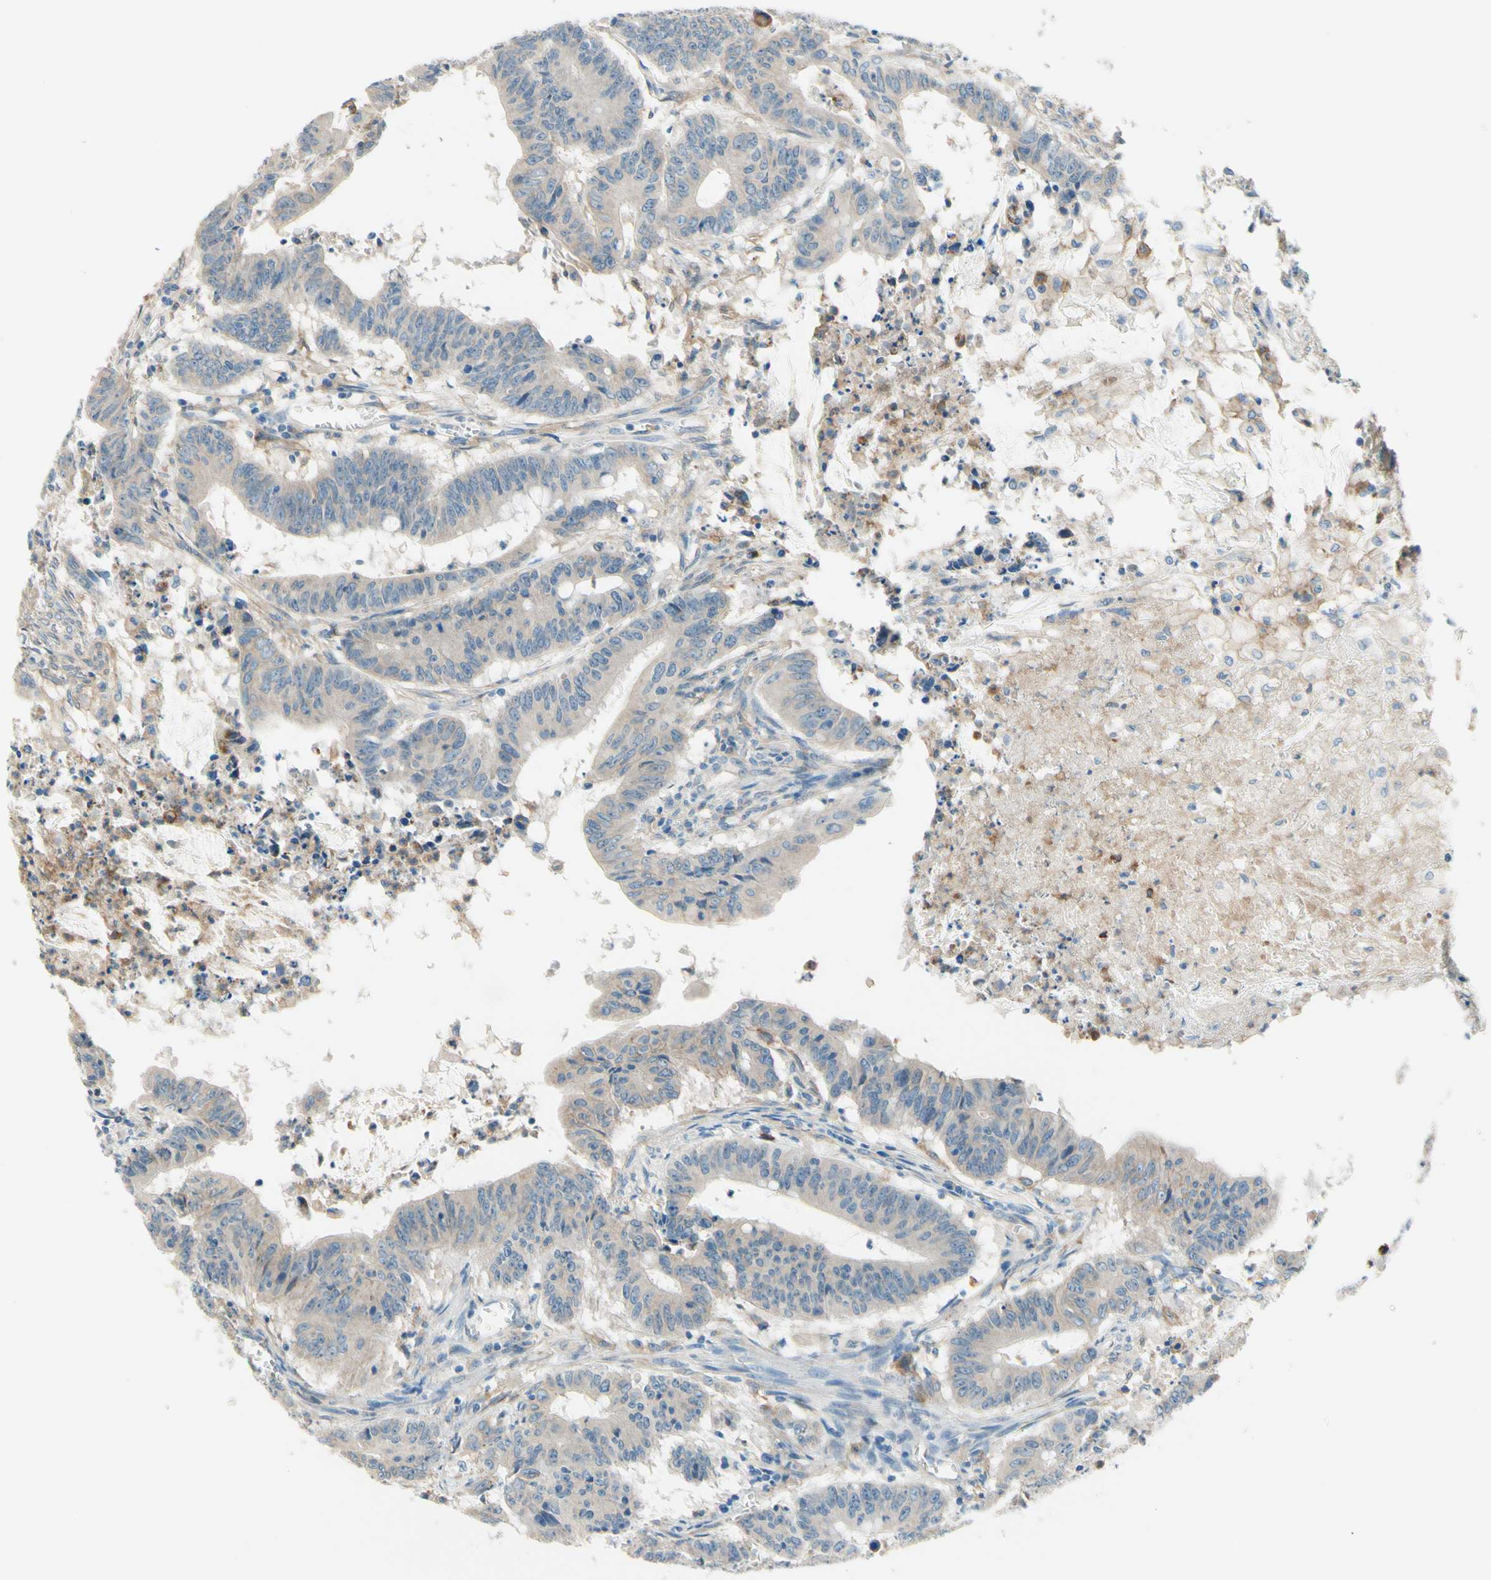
{"staining": {"intensity": "weak", "quantity": "<25%", "location": "cytoplasmic/membranous"}, "tissue": "colorectal cancer", "cell_type": "Tumor cells", "image_type": "cancer", "snomed": [{"axis": "morphology", "description": "Adenocarcinoma, NOS"}, {"axis": "topography", "description": "Colon"}], "caption": "This histopathology image is of colorectal cancer (adenocarcinoma) stained with immunohistochemistry (IHC) to label a protein in brown with the nuclei are counter-stained blue. There is no positivity in tumor cells.", "gene": "SIGLEC9", "patient": {"sex": "male", "age": 45}}